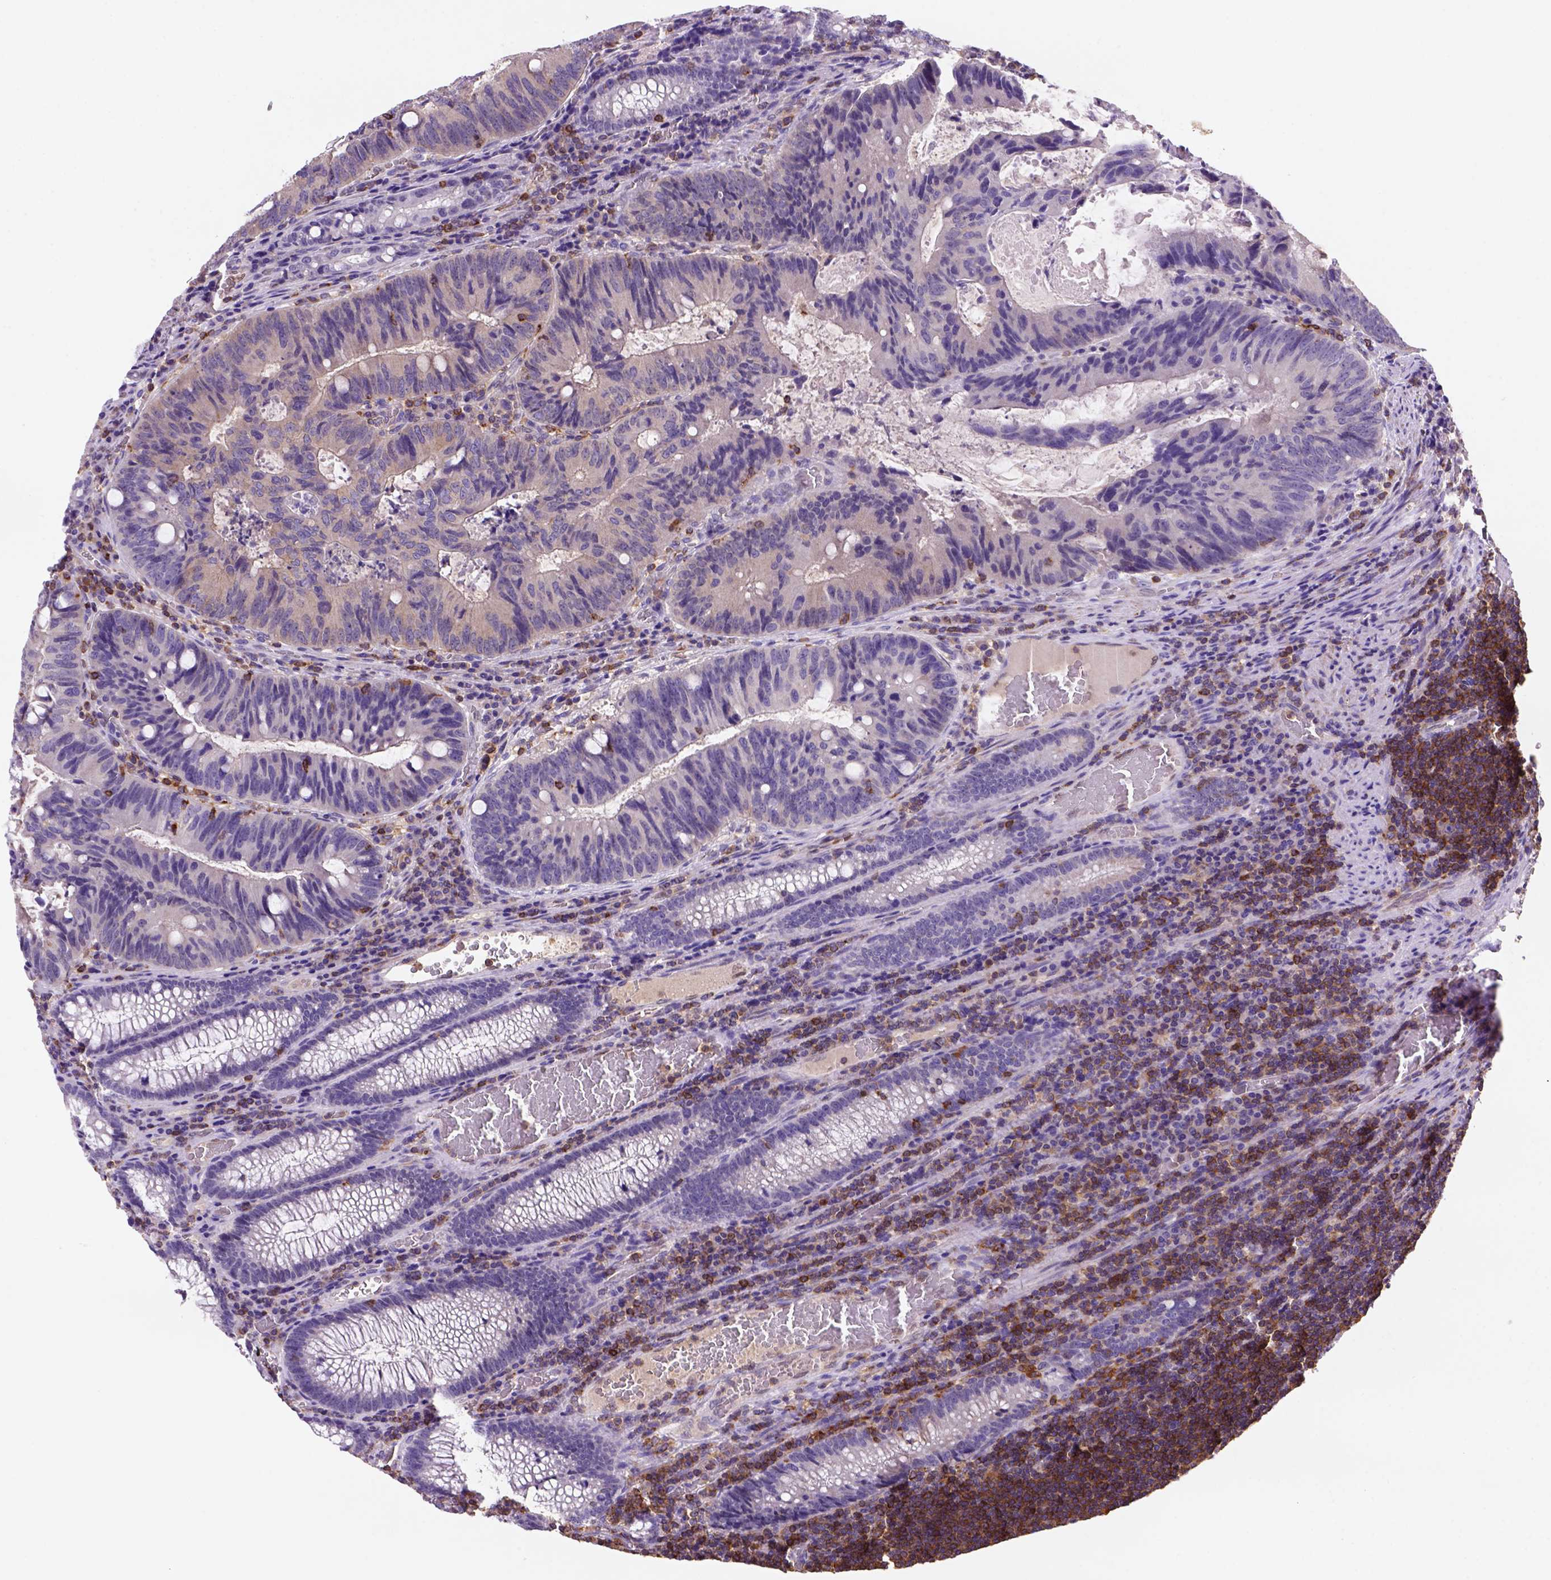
{"staining": {"intensity": "negative", "quantity": "none", "location": "none"}, "tissue": "colorectal cancer", "cell_type": "Tumor cells", "image_type": "cancer", "snomed": [{"axis": "morphology", "description": "Adenocarcinoma, NOS"}, {"axis": "topography", "description": "Colon"}], "caption": "DAB (3,3'-diaminobenzidine) immunohistochemical staining of human colorectal adenocarcinoma demonstrates no significant positivity in tumor cells. The staining is performed using DAB (3,3'-diaminobenzidine) brown chromogen with nuclei counter-stained in using hematoxylin.", "gene": "INPP5D", "patient": {"sex": "male", "age": 67}}